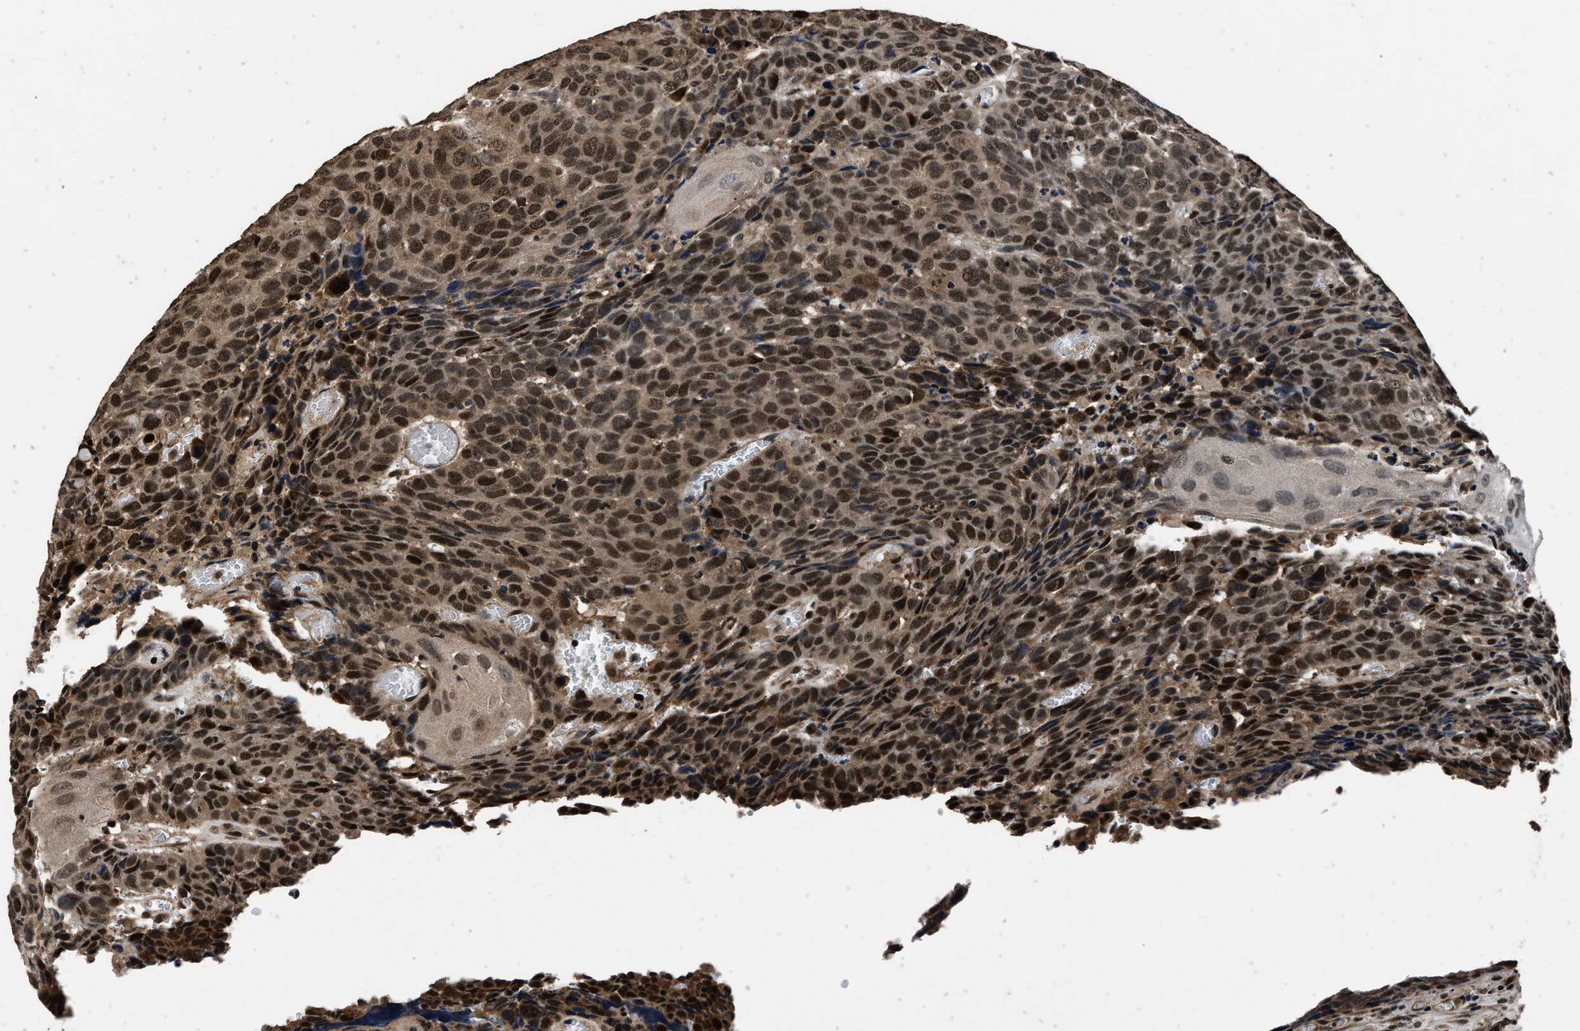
{"staining": {"intensity": "strong", "quantity": ">75%", "location": "nuclear"}, "tissue": "head and neck cancer", "cell_type": "Tumor cells", "image_type": "cancer", "snomed": [{"axis": "morphology", "description": "Squamous cell carcinoma, NOS"}, {"axis": "topography", "description": "Head-Neck"}], "caption": "Immunohistochemistry image of neoplastic tissue: head and neck cancer (squamous cell carcinoma) stained using immunohistochemistry reveals high levels of strong protein expression localized specifically in the nuclear of tumor cells, appearing as a nuclear brown color.", "gene": "CSTF1", "patient": {"sex": "male", "age": 66}}